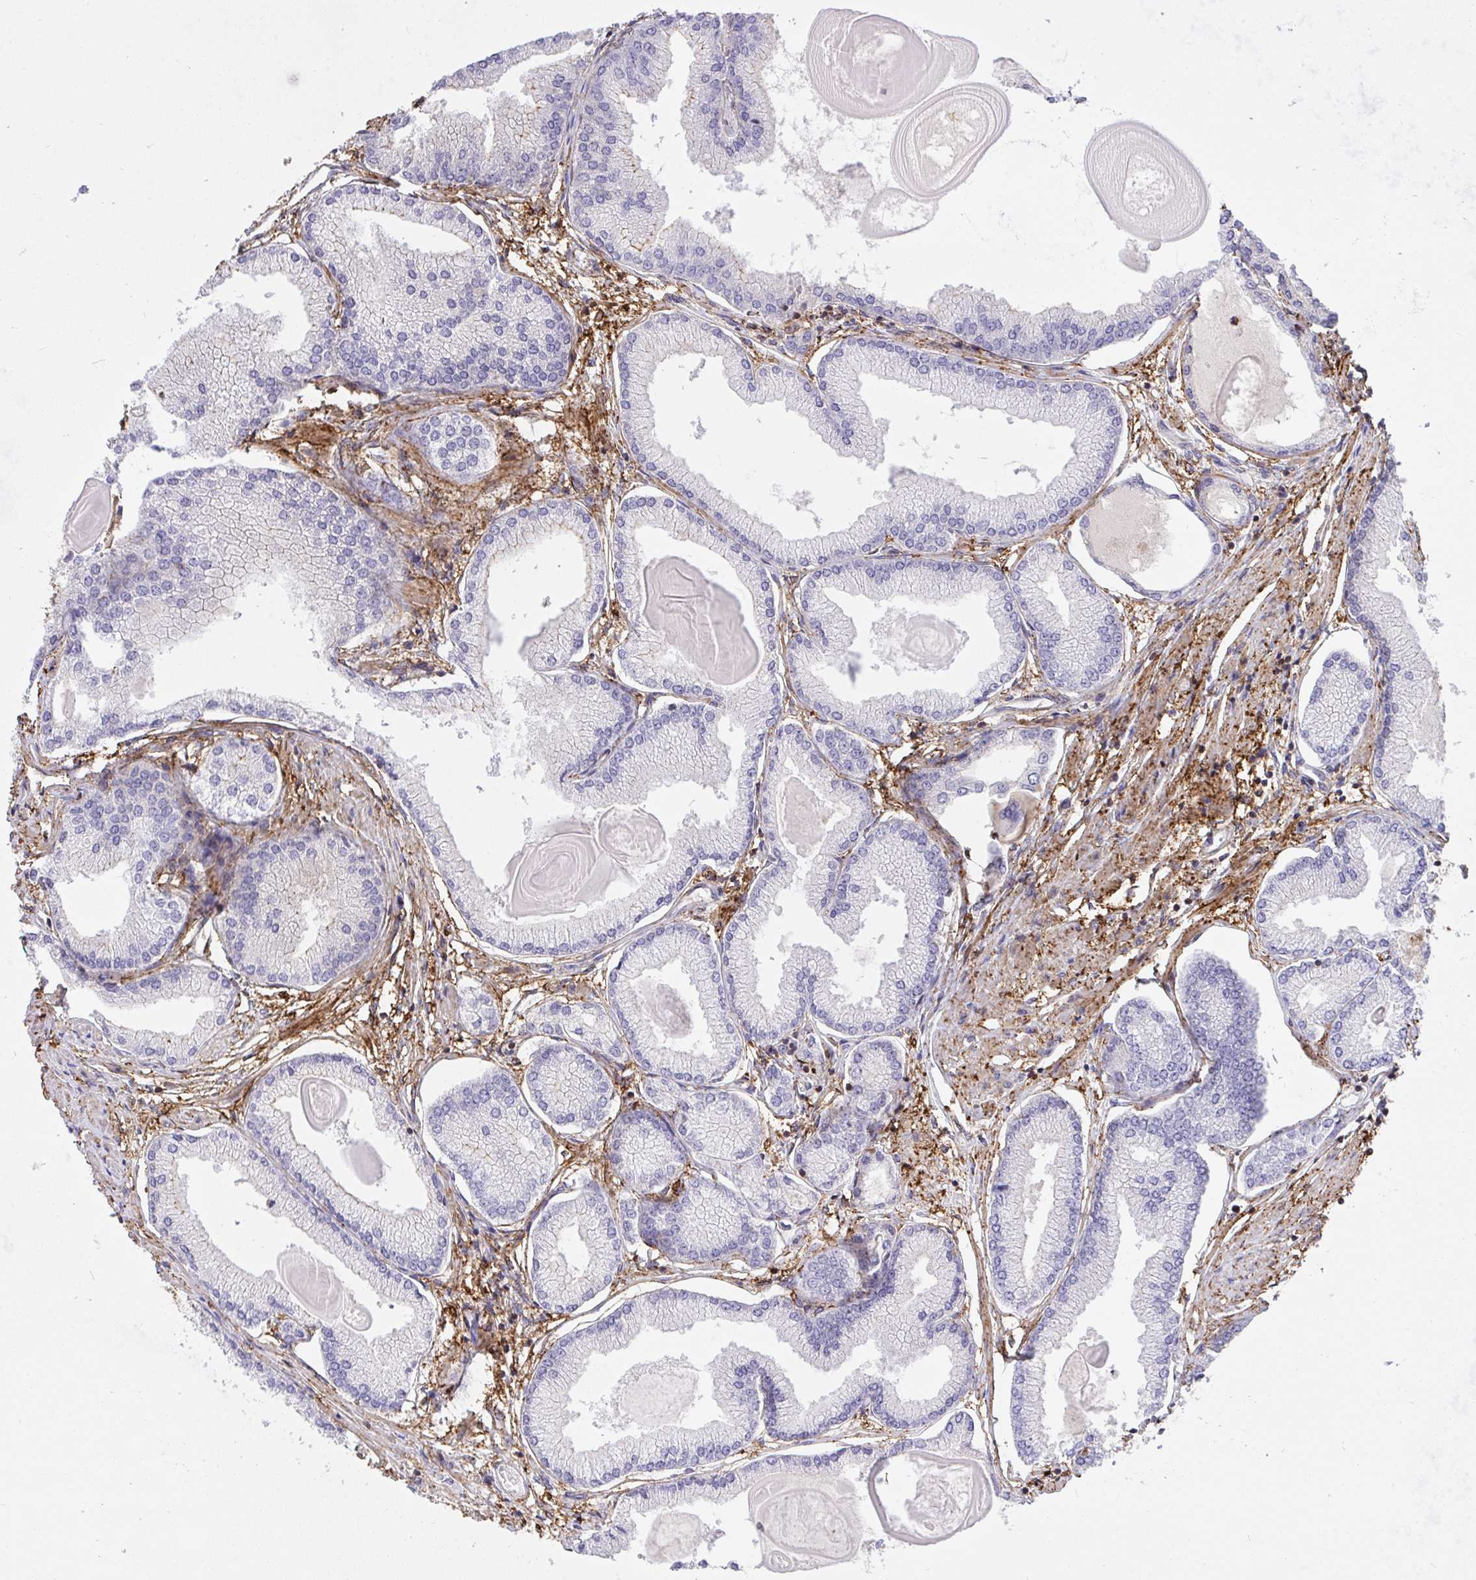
{"staining": {"intensity": "negative", "quantity": "none", "location": "none"}, "tissue": "prostate cancer", "cell_type": "Tumor cells", "image_type": "cancer", "snomed": [{"axis": "morphology", "description": "Adenocarcinoma, High grade"}, {"axis": "topography", "description": "Prostate"}], "caption": "The image shows no significant staining in tumor cells of adenocarcinoma (high-grade) (prostate).", "gene": "ERI1", "patient": {"sex": "male", "age": 68}}